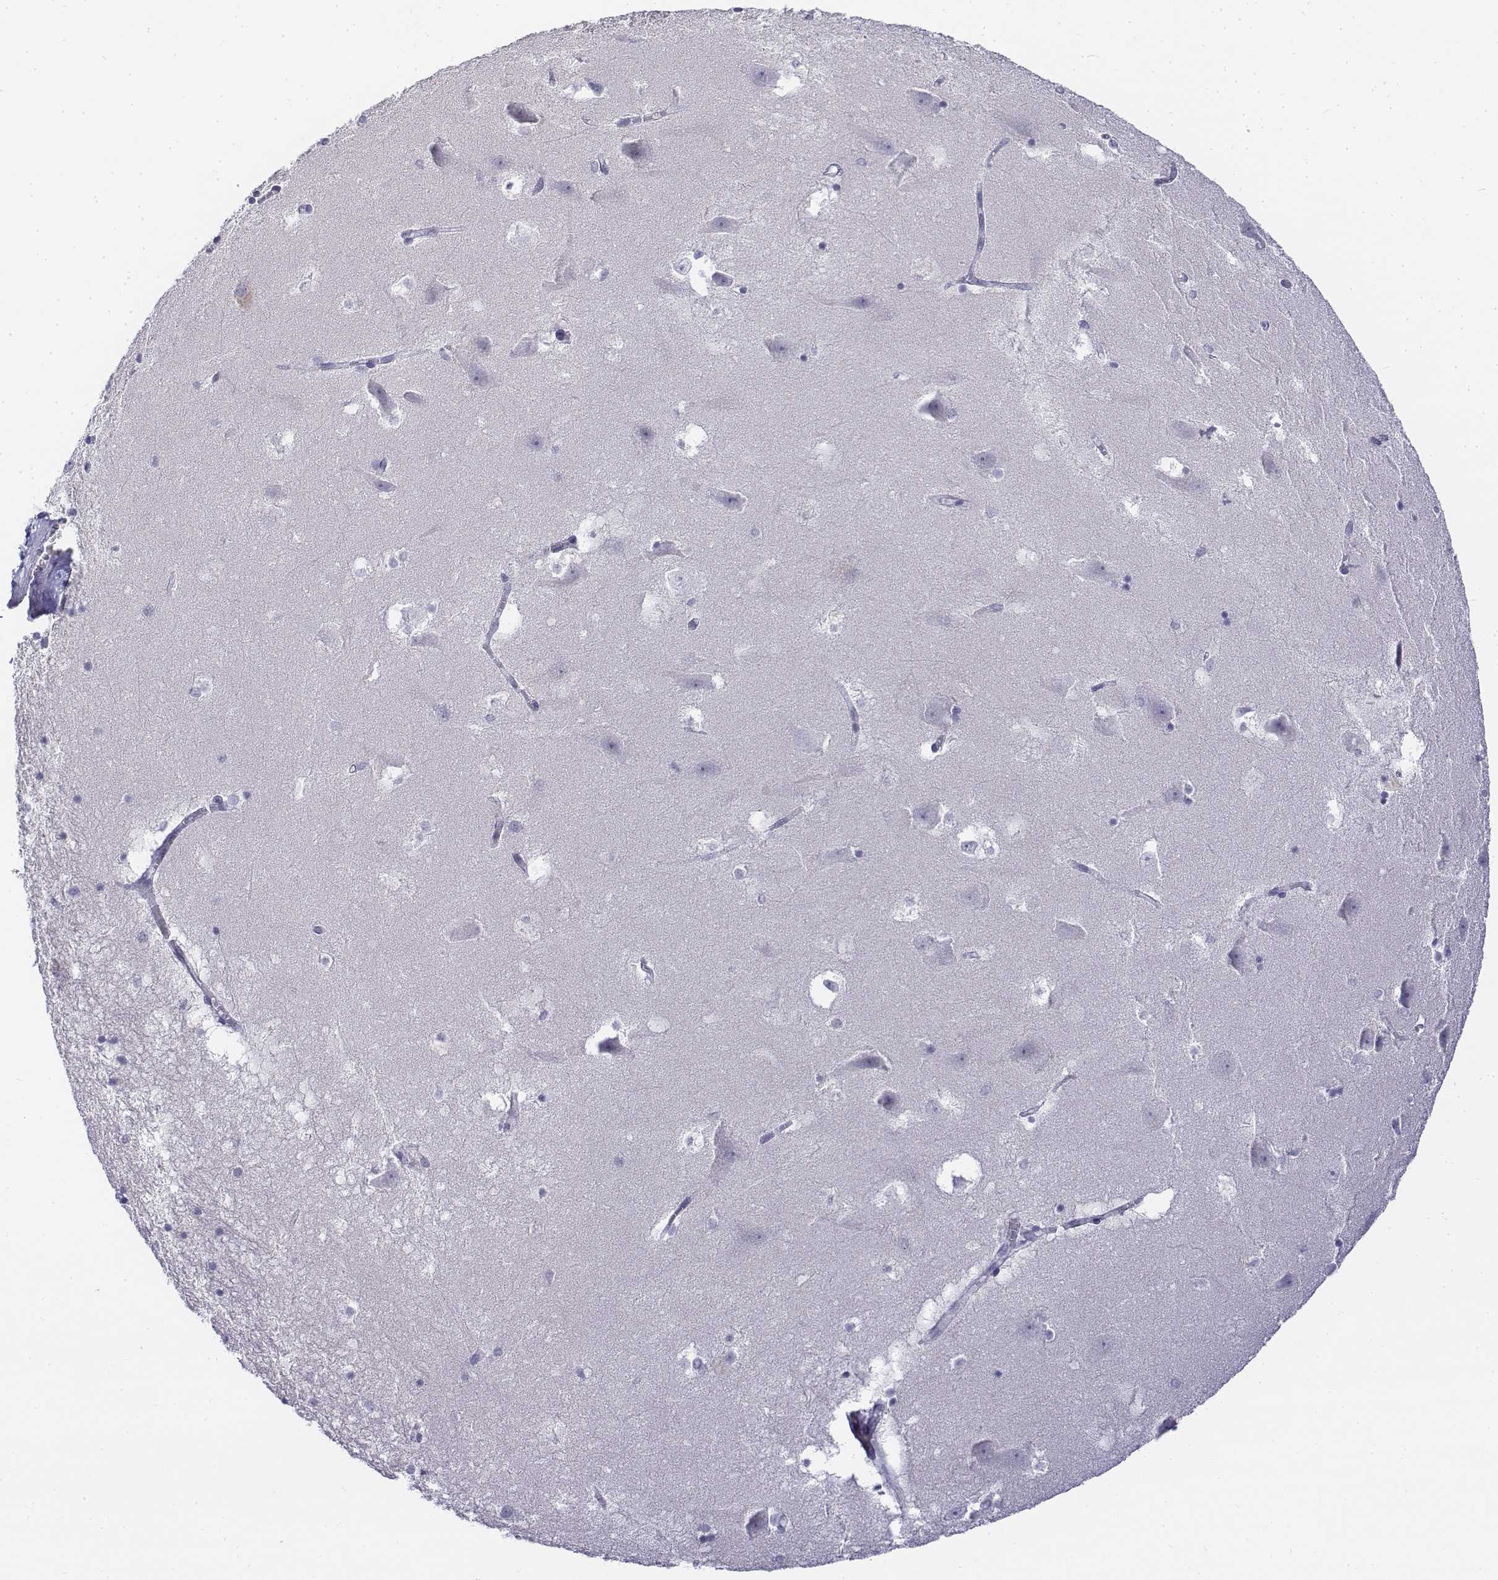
{"staining": {"intensity": "negative", "quantity": "none", "location": "none"}, "tissue": "hippocampus", "cell_type": "Glial cells", "image_type": "normal", "snomed": [{"axis": "morphology", "description": "Normal tissue, NOS"}, {"axis": "topography", "description": "Hippocampus"}], "caption": "DAB immunohistochemical staining of normal hippocampus shows no significant staining in glial cells. The staining is performed using DAB (3,3'-diaminobenzidine) brown chromogen with nuclei counter-stained in using hematoxylin.", "gene": "CD3E", "patient": {"sex": "male", "age": 58}}